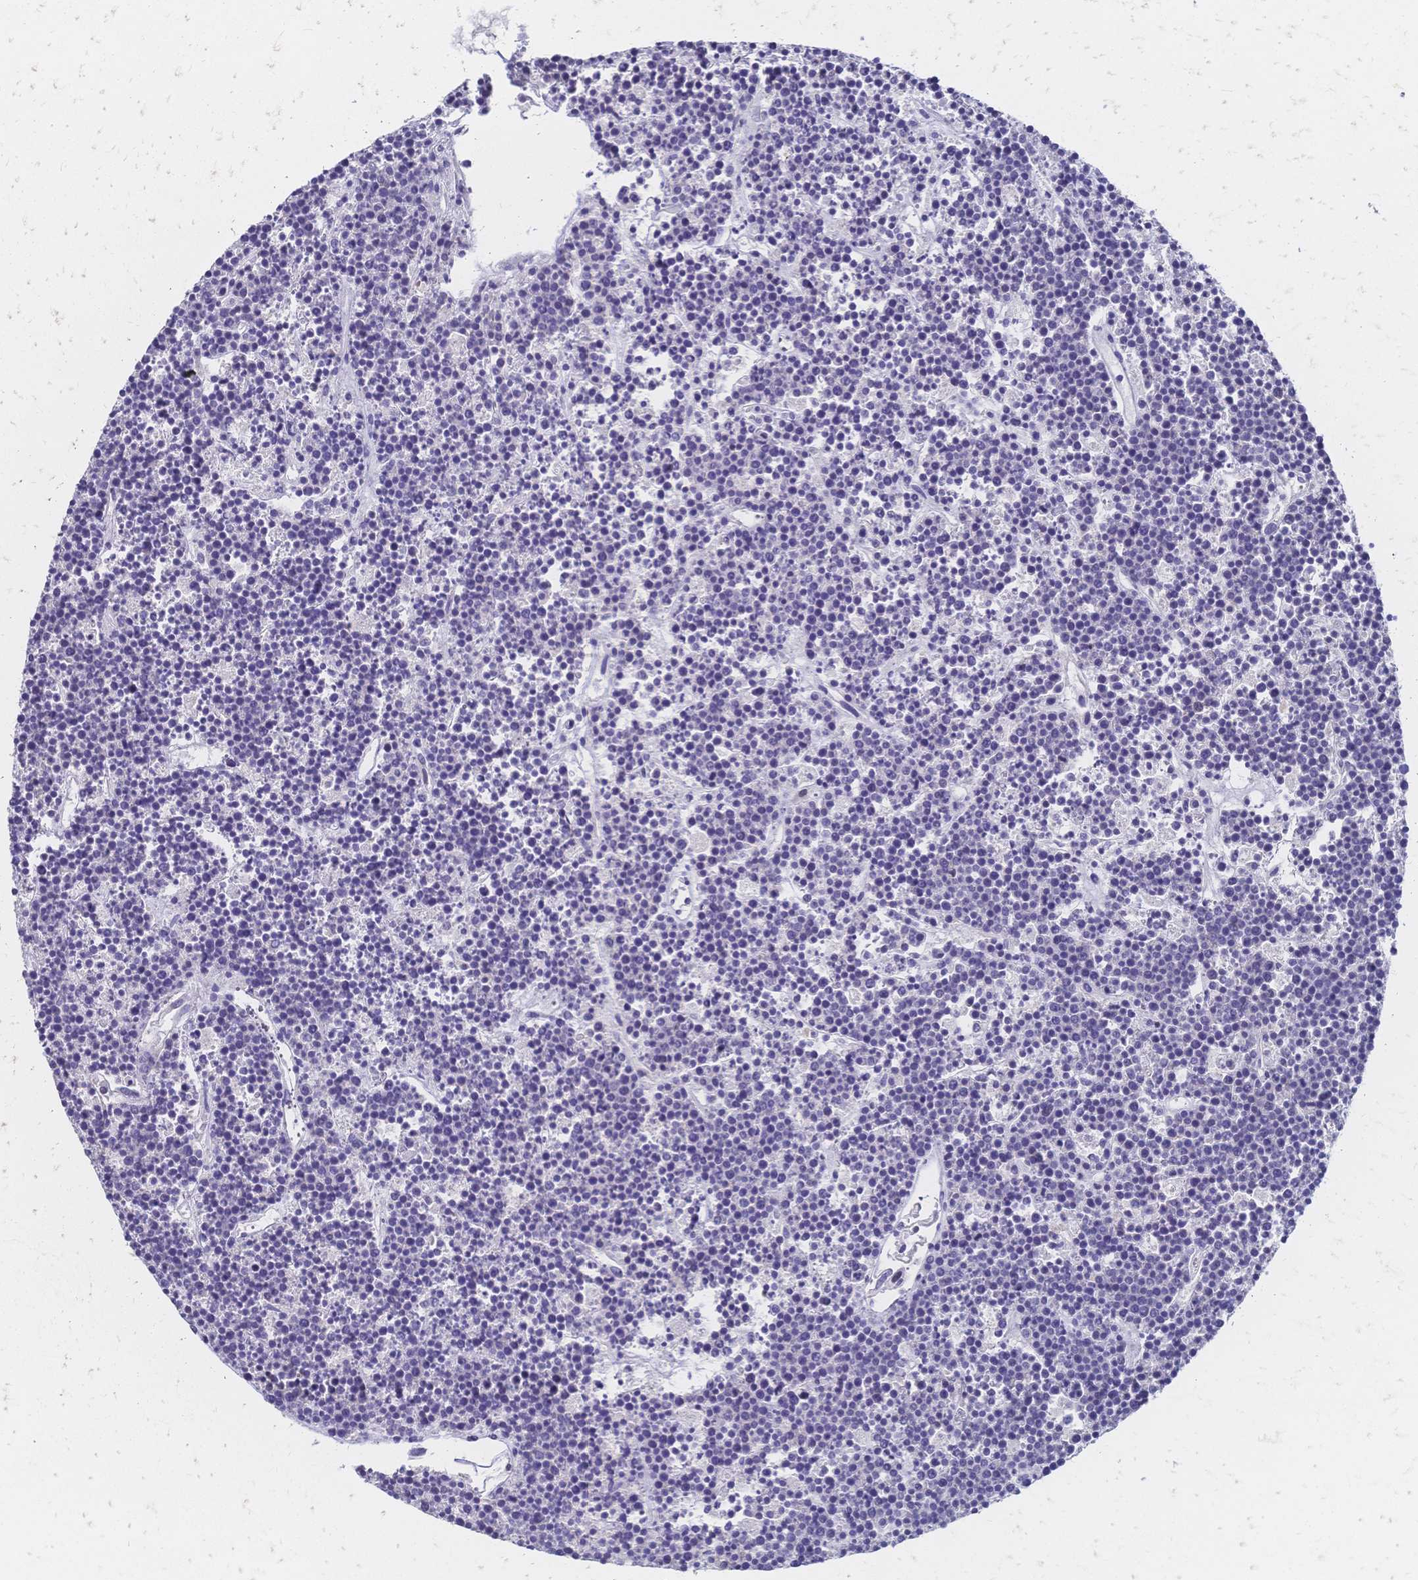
{"staining": {"intensity": "negative", "quantity": "none", "location": "none"}, "tissue": "lymphoma", "cell_type": "Tumor cells", "image_type": "cancer", "snomed": [{"axis": "morphology", "description": "Malignant lymphoma, non-Hodgkin's type, High grade"}, {"axis": "topography", "description": "Ovary"}], "caption": "Lymphoma was stained to show a protein in brown. There is no significant expression in tumor cells.", "gene": "CBX7", "patient": {"sex": "female", "age": 56}}